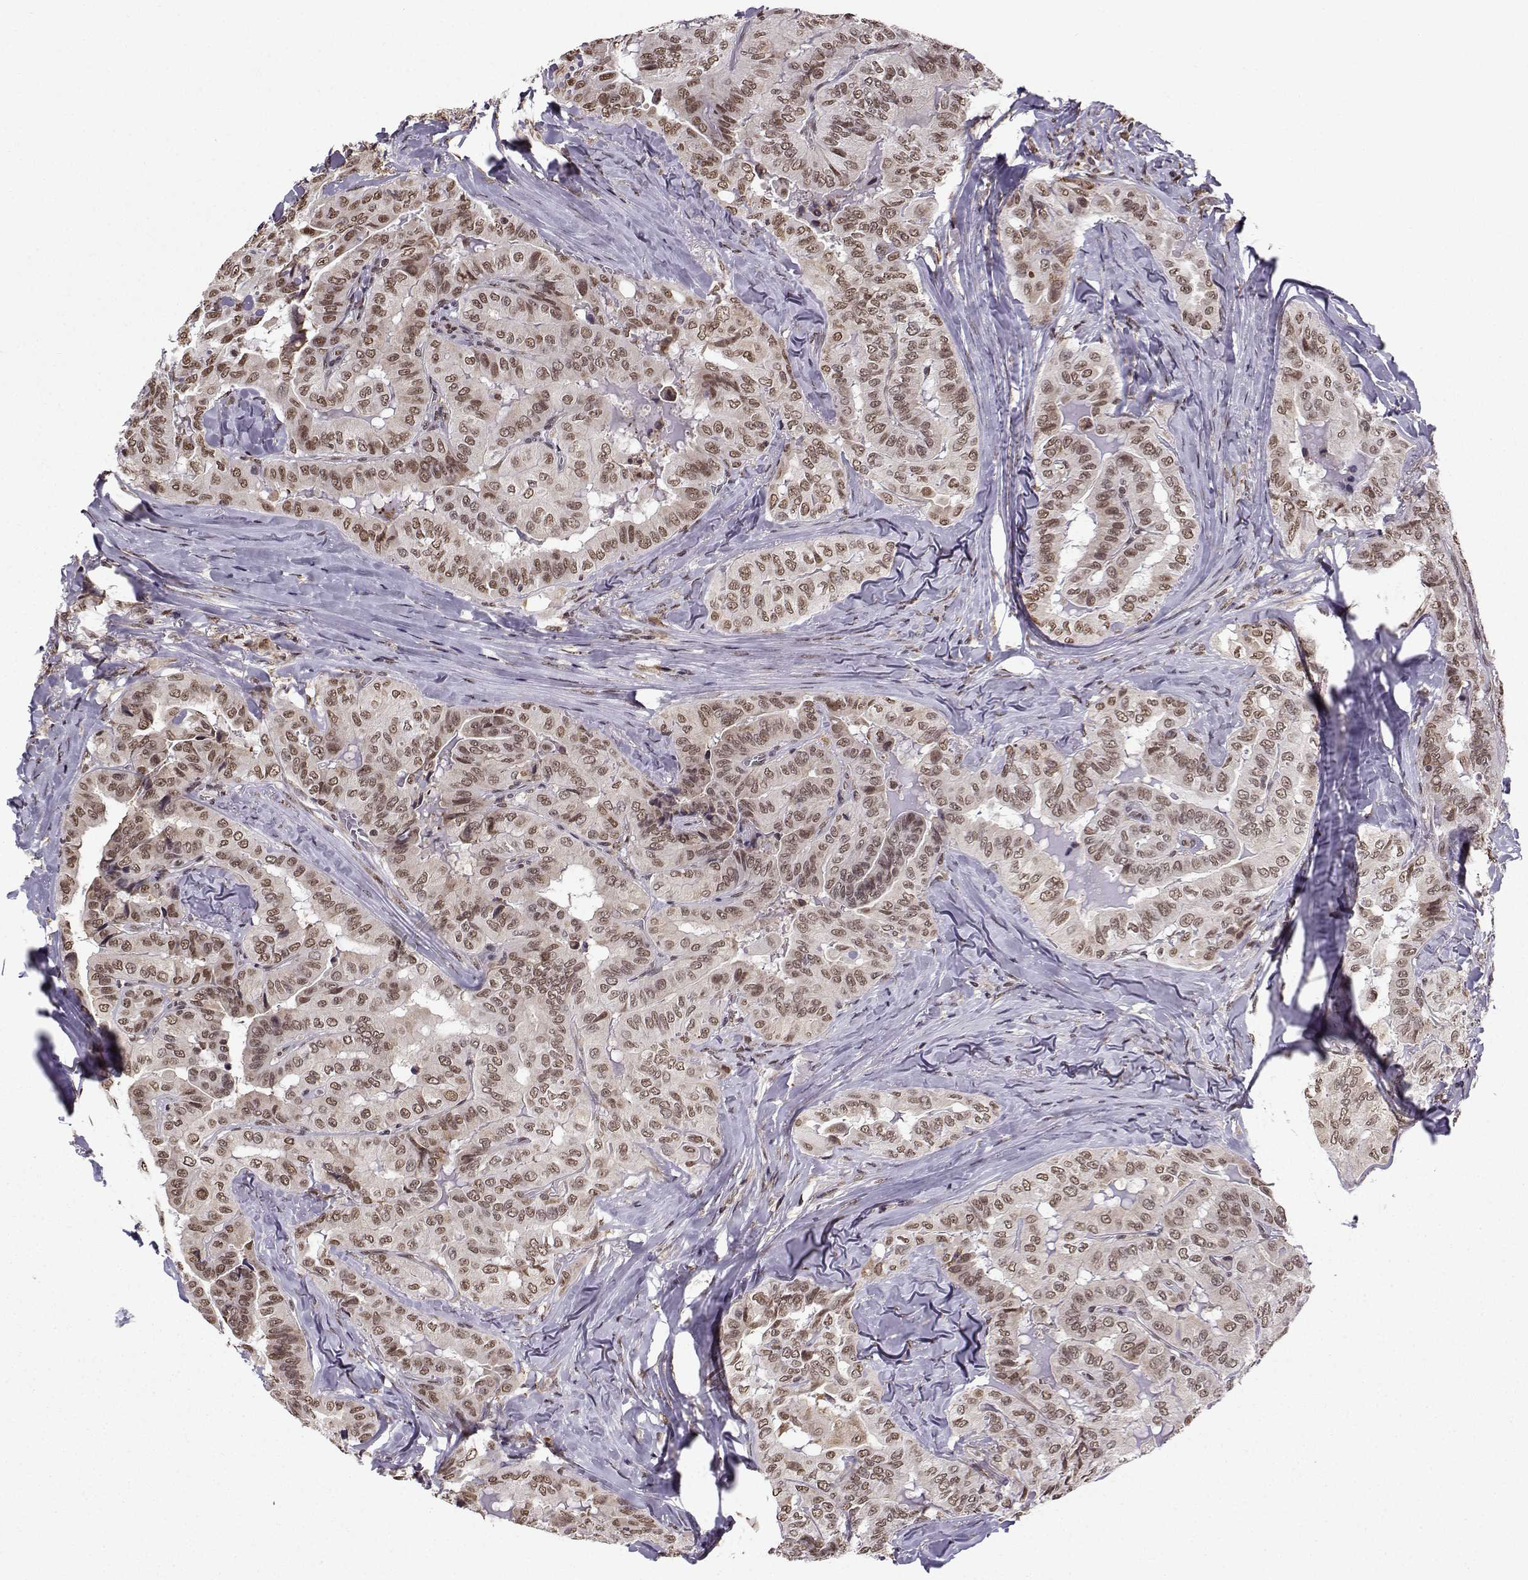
{"staining": {"intensity": "weak", "quantity": ">75%", "location": "nuclear"}, "tissue": "thyroid cancer", "cell_type": "Tumor cells", "image_type": "cancer", "snomed": [{"axis": "morphology", "description": "Papillary adenocarcinoma, NOS"}, {"axis": "topography", "description": "Thyroid gland"}], "caption": "High-magnification brightfield microscopy of thyroid cancer stained with DAB (brown) and counterstained with hematoxylin (blue). tumor cells exhibit weak nuclear expression is seen in approximately>75% of cells.", "gene": "EZH1", "patient": {"sex": "female", "age": 68}}